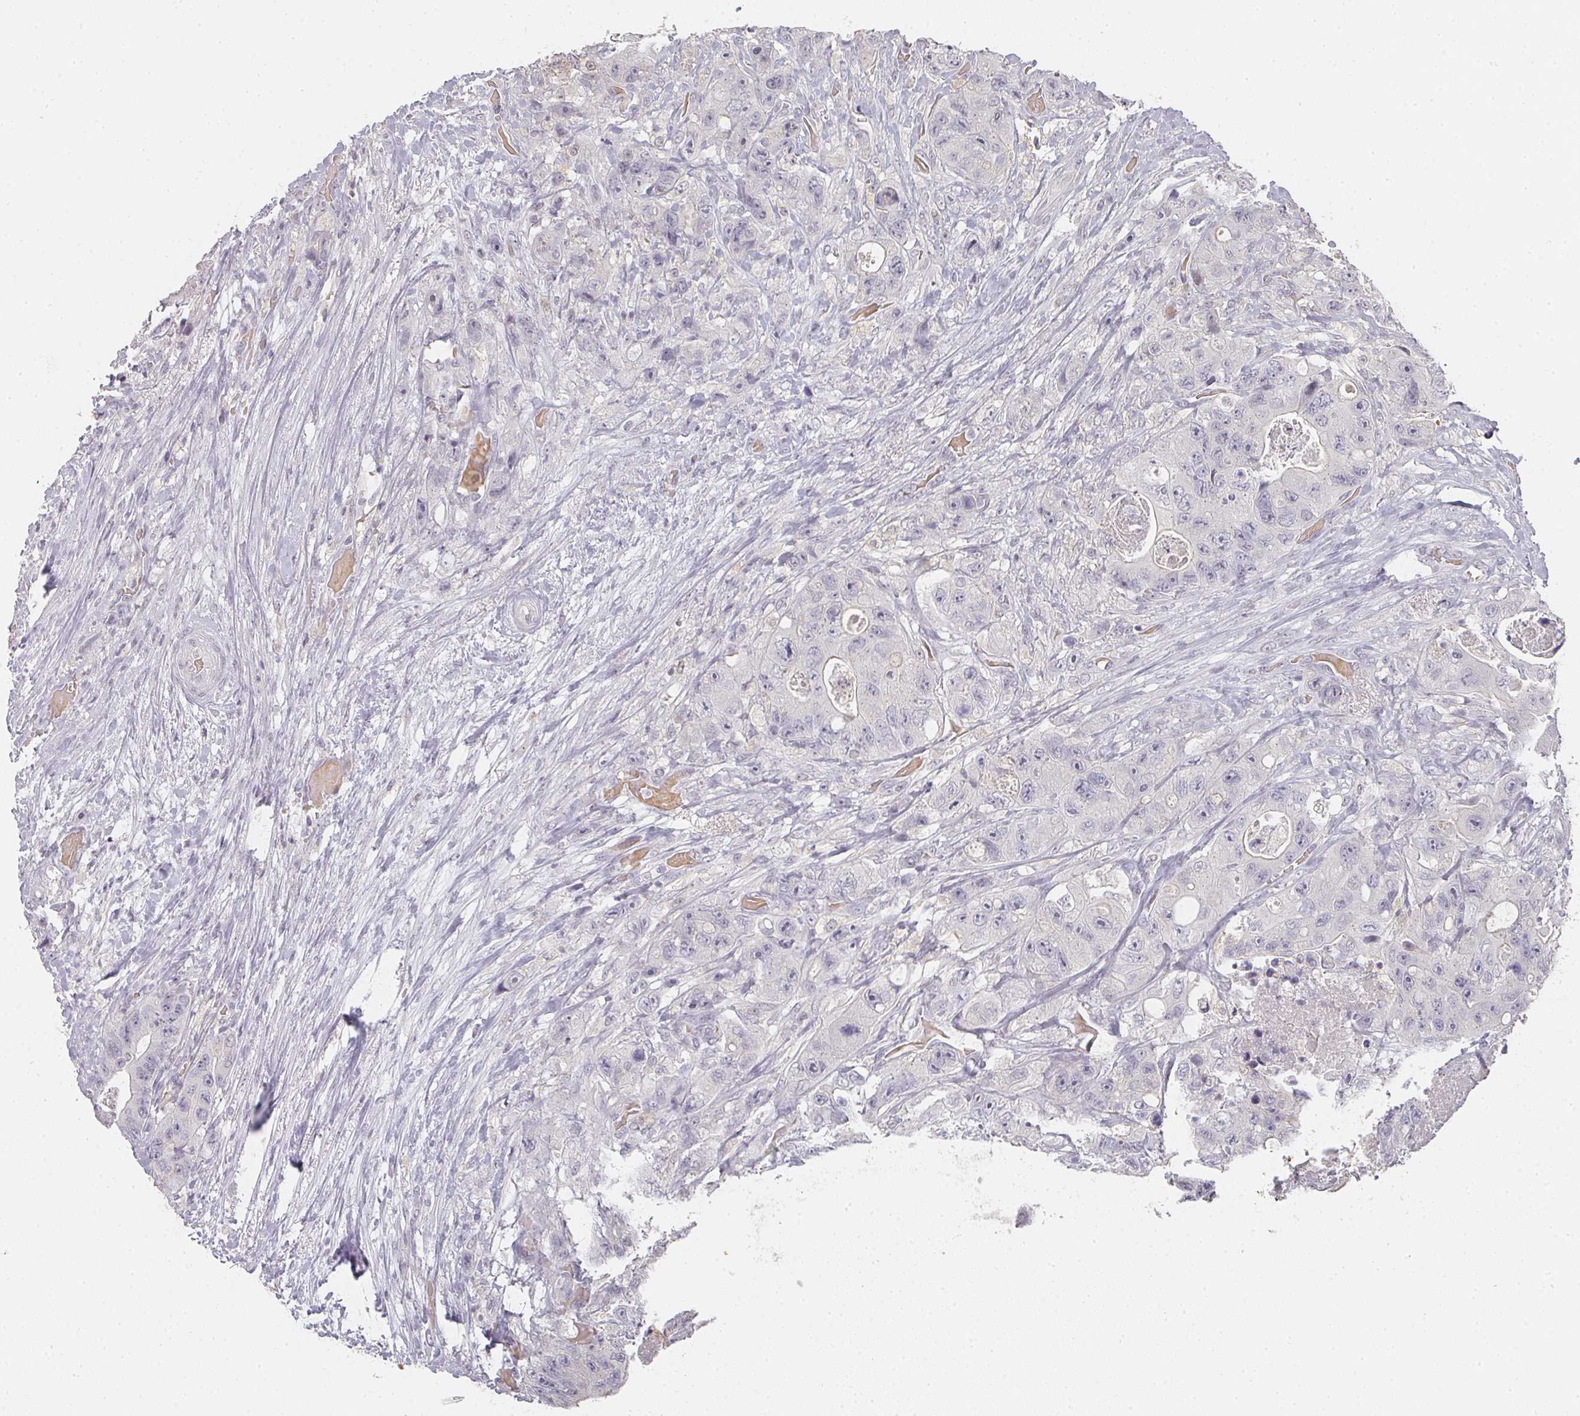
{"staining": {"intensity": "negative", "quantity": "none", "location": "none"}, "tissue": "colorectal cancer", "cell_type": "Tumor cells", "image_type": "cancer", "snomed": [{"axis": "morphology", "description": "Adenocarcinoma, NOS"}, {"axis": "topography", "description": "Colon"}], "caption": "Tumor cells show no significant staining in adenocarcinoma (colorectal). (DAB (3,3'-diaminobenzidine) immunohistochemistry with hematoxylin counter stain).", "gene": "SHISA2", "patient": {"sex": "female", "age": 46}}